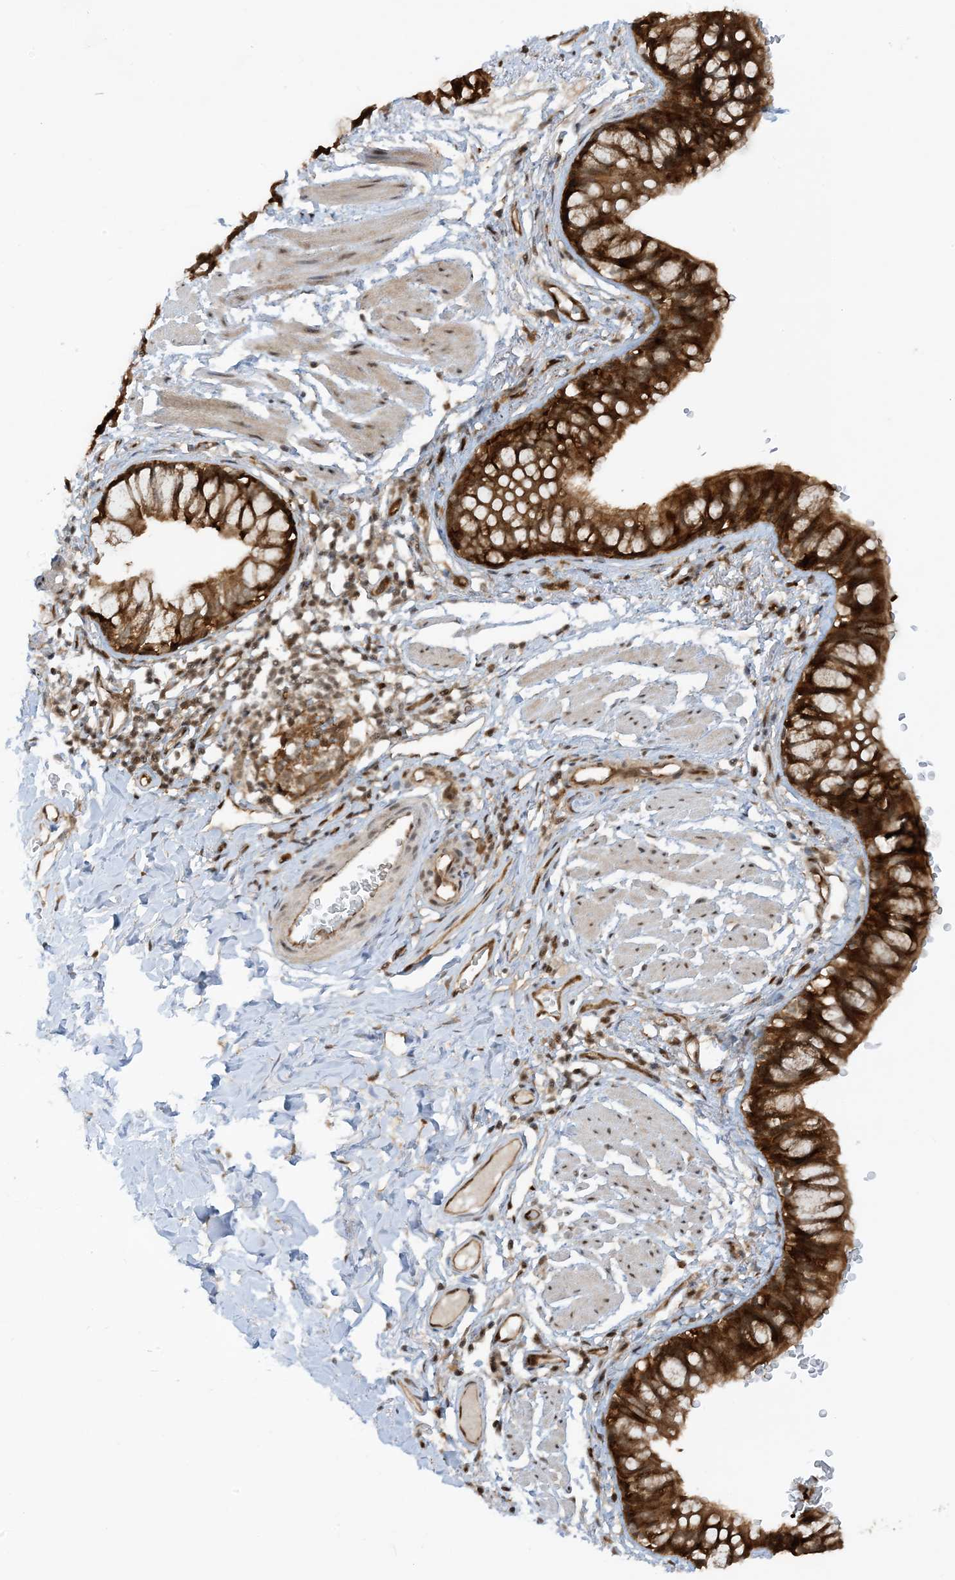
{"staining": {"intensity": "strong", "quantity": ">75%", "location": "cytoplasmic/membranous"}, "tissue": "bronchus", "cell_type": "Respiratory epithelial cells", "image_type": "normal", "snomed": [{"axis": "morphology", "description": "Normal tissue, NOS"}, {"axis": "topography", "description": "Cartilage tissue"}, {"axis": "topography", "description": "Bronchus"}], "caption": "High-magnification brightfield microscopy of unremarkable bronchus stained with DAB (brown) and counterstained with hematoxylin (blue). respiratory epithelial cells exhibit strong cytoplasmic/membranous expression is seen in approximately>75% of cells.", "gene": "CERT1", "patient": {"sex": "female", "age": 36}}